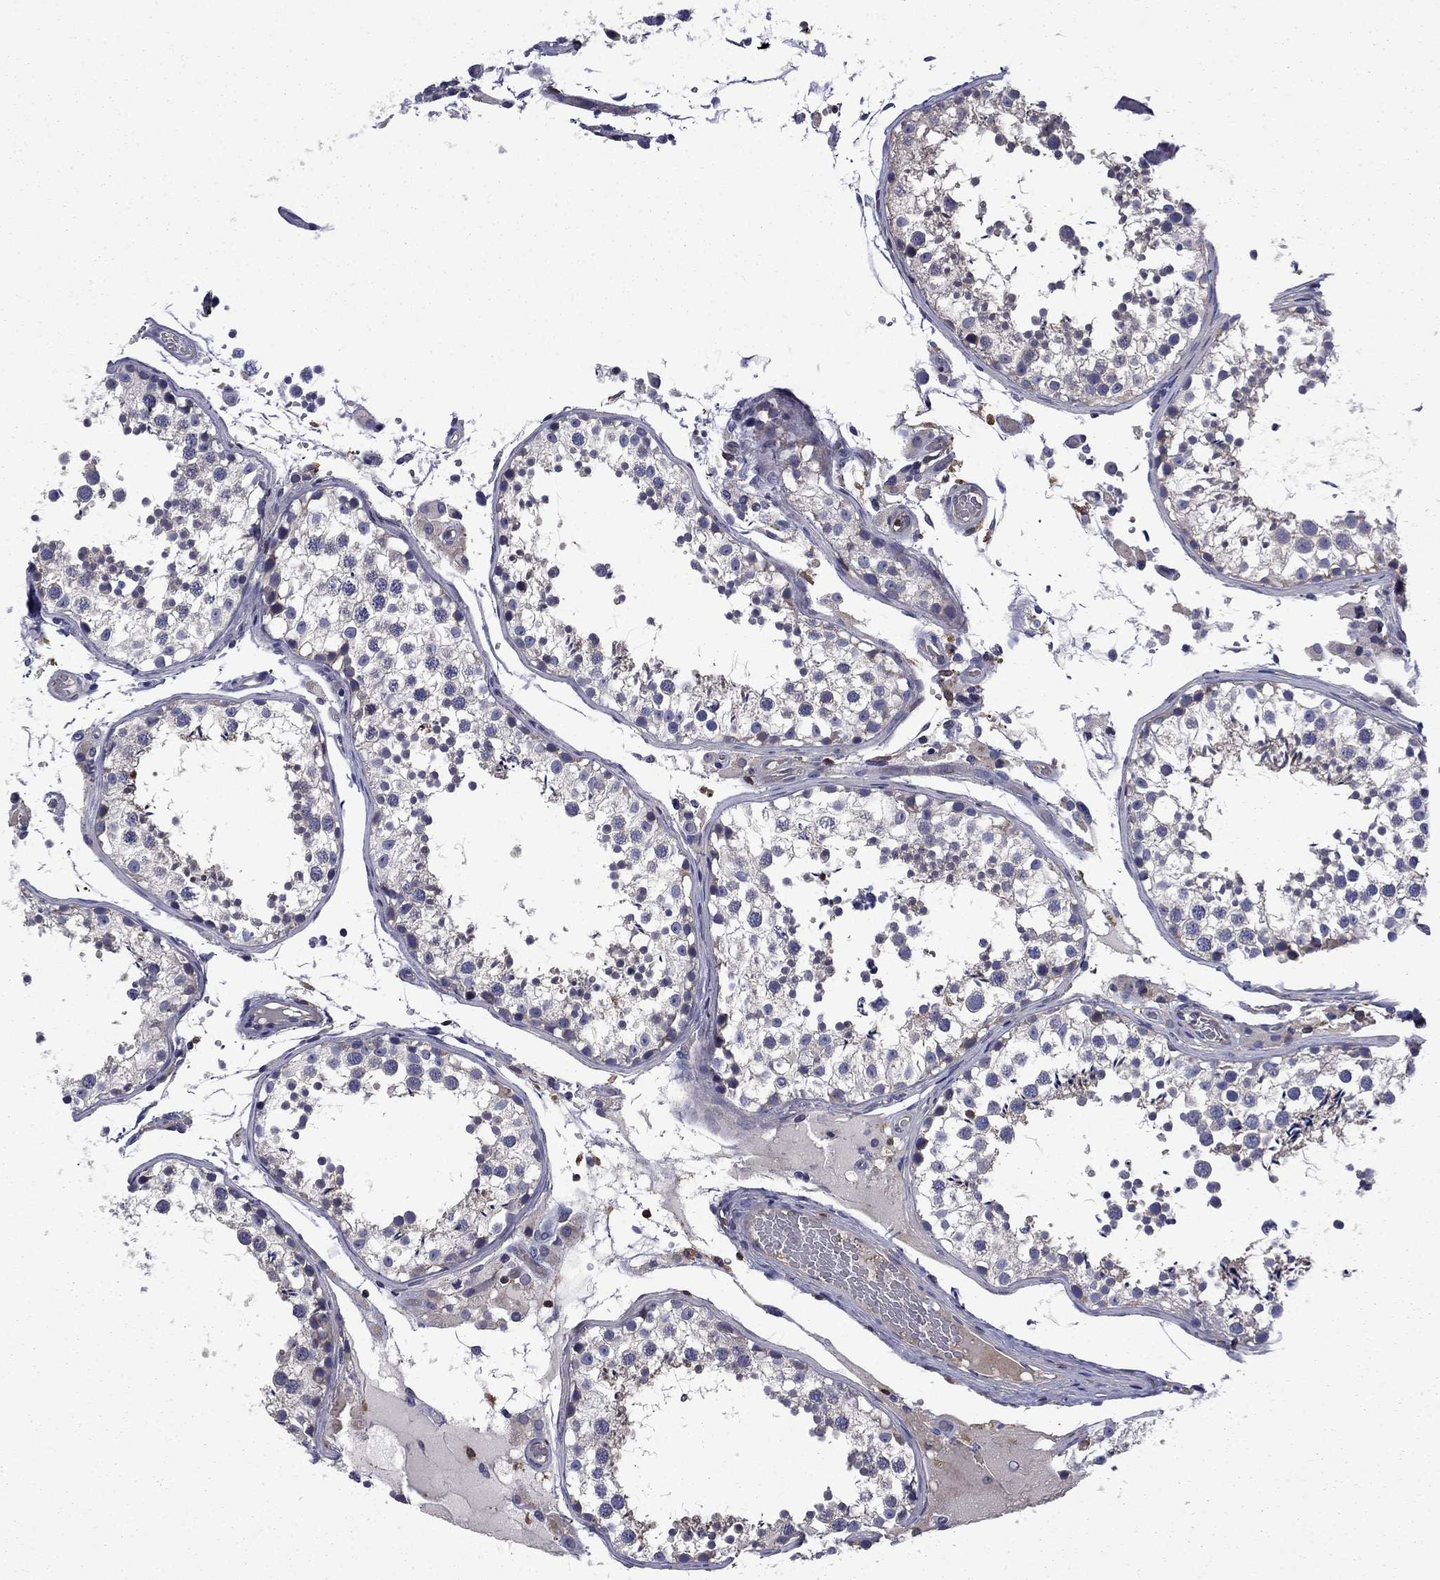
{"staining": {"intensity": "negative", "quantity": "none", "location": "none"}, "tissue": "testis", "cell_type": "Cells in seminiferous ducts", "image_type": "normal", "snomed": [{"axis": "morphology", "description": "Normal tissue, NOS"}, {"axis": "topography", "description": "Testis"}], "caption": "Immunohistochemistry of normal human testis displays no staining in cells in seminiferous ducts.", "gene": "ARHGAP45", "patient": {"sex": "male", "age": 29}}